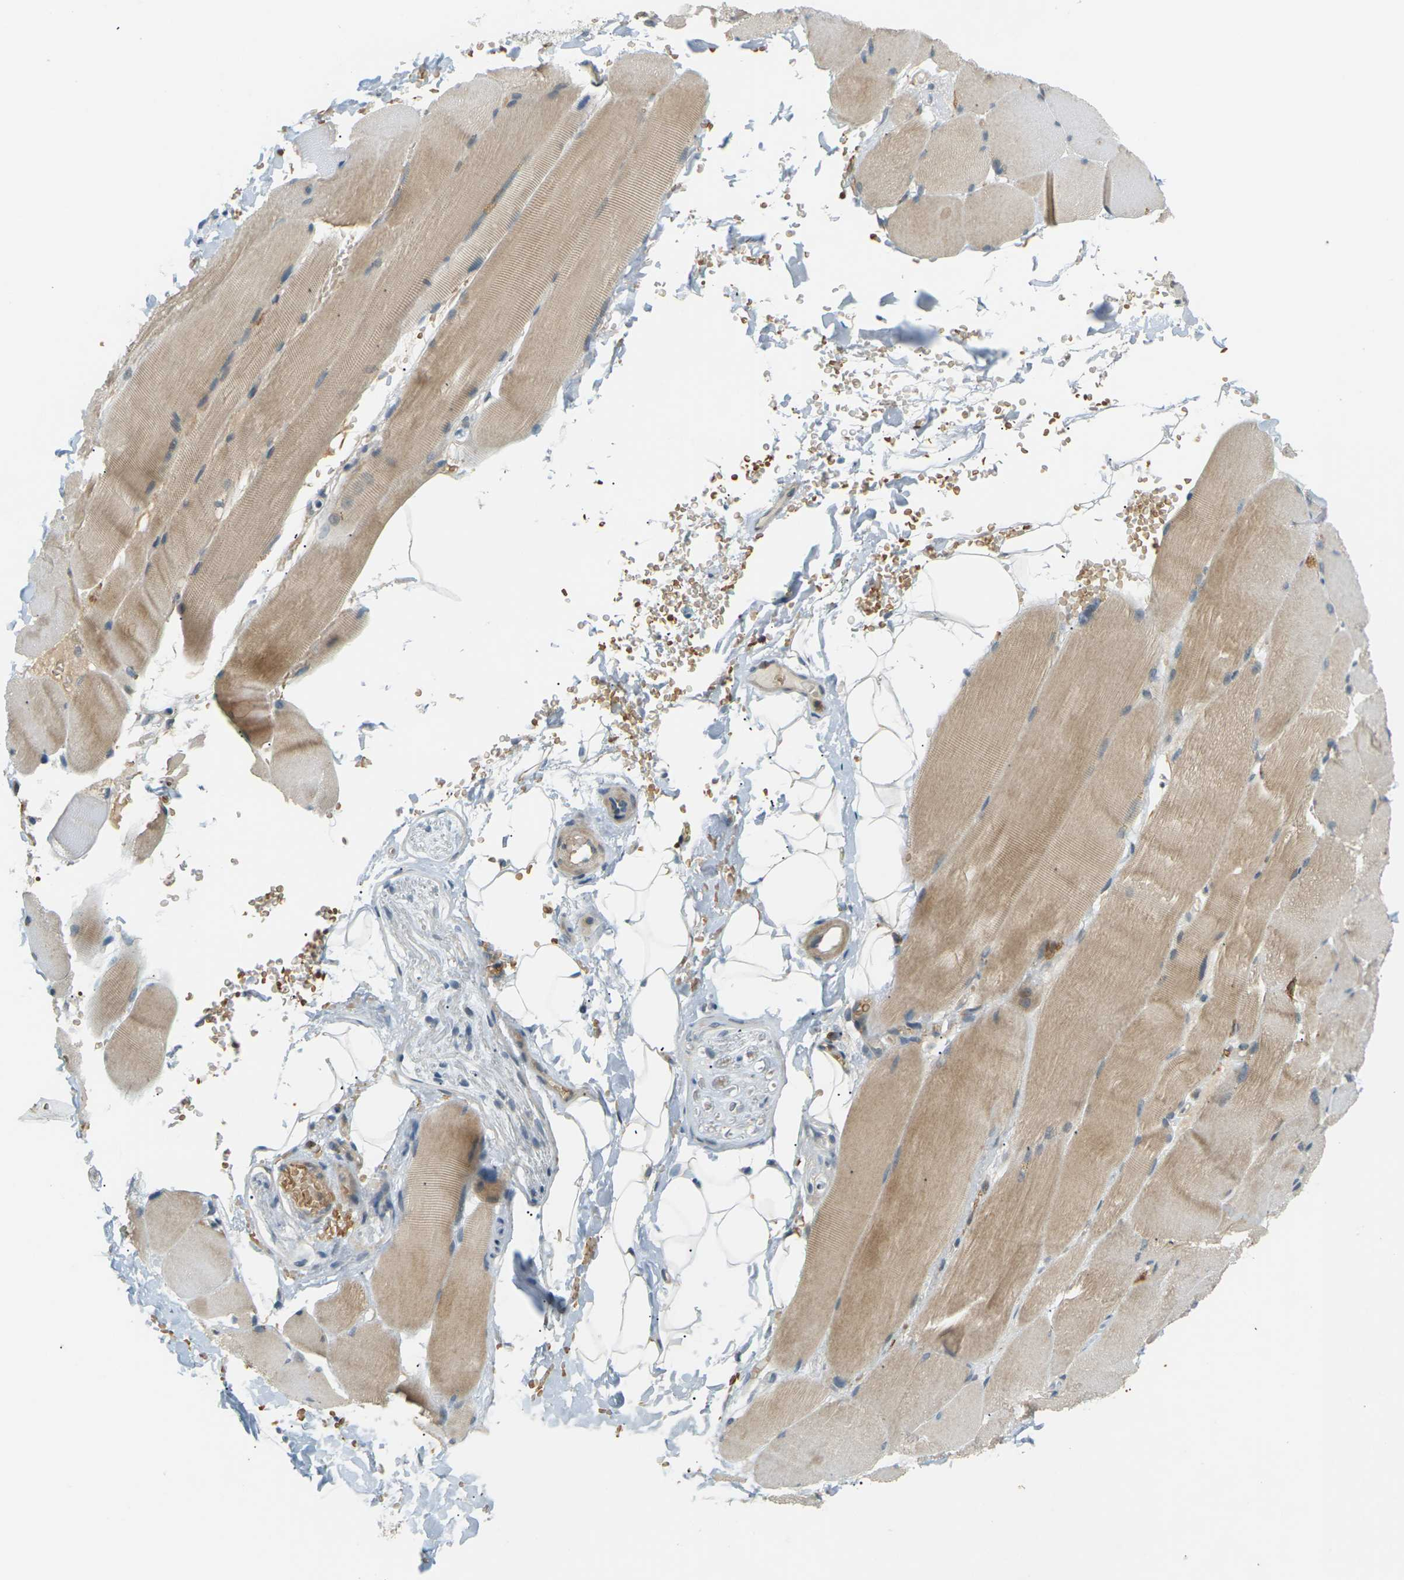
{"staining": {"intensity": "weak", "quantity": ">75%", "location": "cytoplasmic/membranous"}, "tissue": "skeletal muscle", "cell_type": "Myocytes", "image_type": "normal", "snomed": [{"axis": "morphology", "description": "Normal tissue, NOS"}, {"axis": "topography", "description": "Skin"}, {"axis": "topography", "description": "Skeletal muscle"}], "caption": "Immunohistochemistry staining of normal skeletal muscle, which displays low levels of weak cytoplasmic/membranous positivity in approximately >75% of myocytes indicating weak cytoplasmic/membranous protein positivity. The staining was performed using DAB (3,3'-diaminobenzidine) (brown) for protein detection and nuclei were counterstained in hematoxylin (blue).", "gene": "SOCS6", "patient": {"sex": "male", "age": 83}}